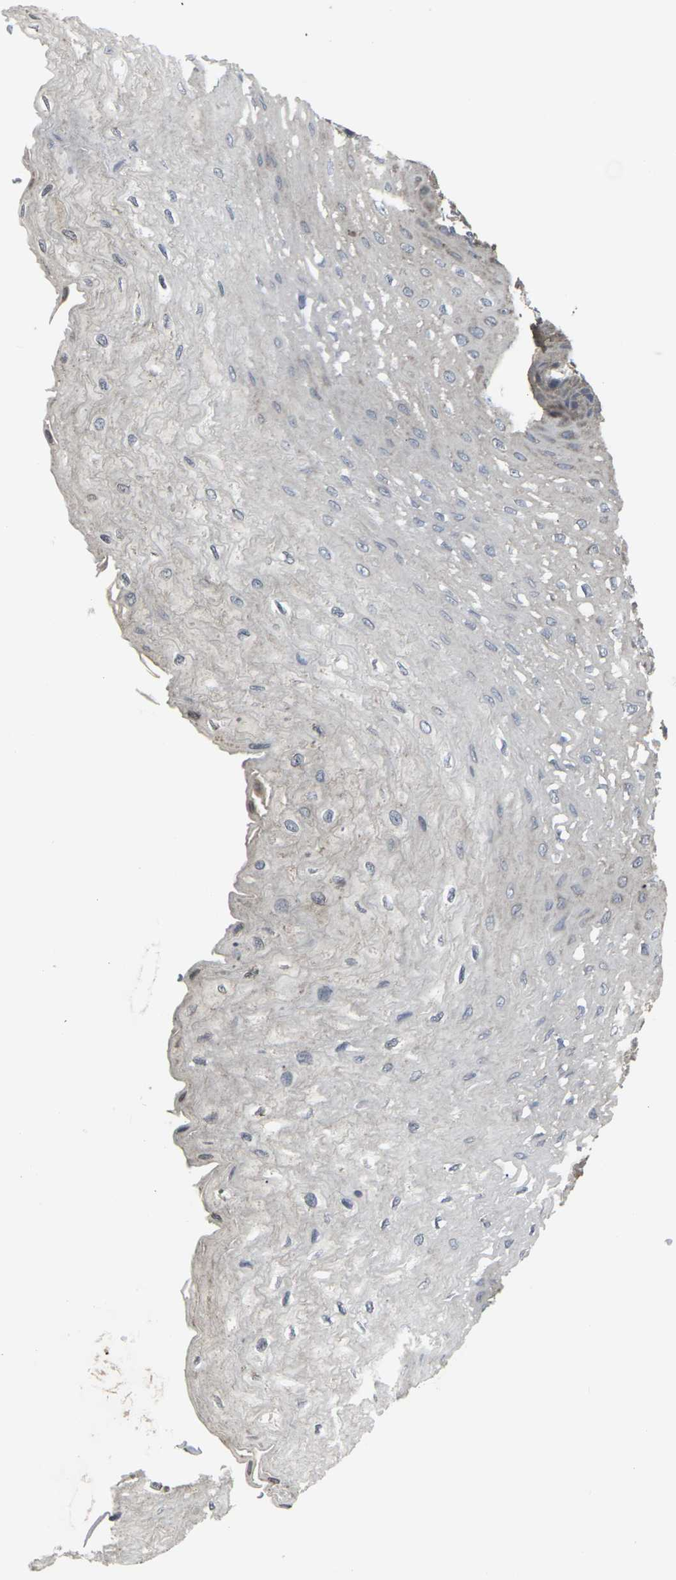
{"staining": {"intensity": "moderate", "quantity": "<25%", "location": "cytoplasmic/membranous"}, "tissue": "esophagus", "cell_type": "Squamous epithelial cells", "image_type": "normal", "snomed": [{"axis": "morphology", "description": "Normal tissue, NOS"}, {"axis": "topography", "description": "Esophagus"}], "caption": "Moderate cytoplasmic/membranous positivity for a protein is present in about <25% of squamous epithelial cells of benign esophagus using immunohistochemistry (IHC).", "gene": "MAPKAPK2", "patient": {"sex": "female", "age": 72}}